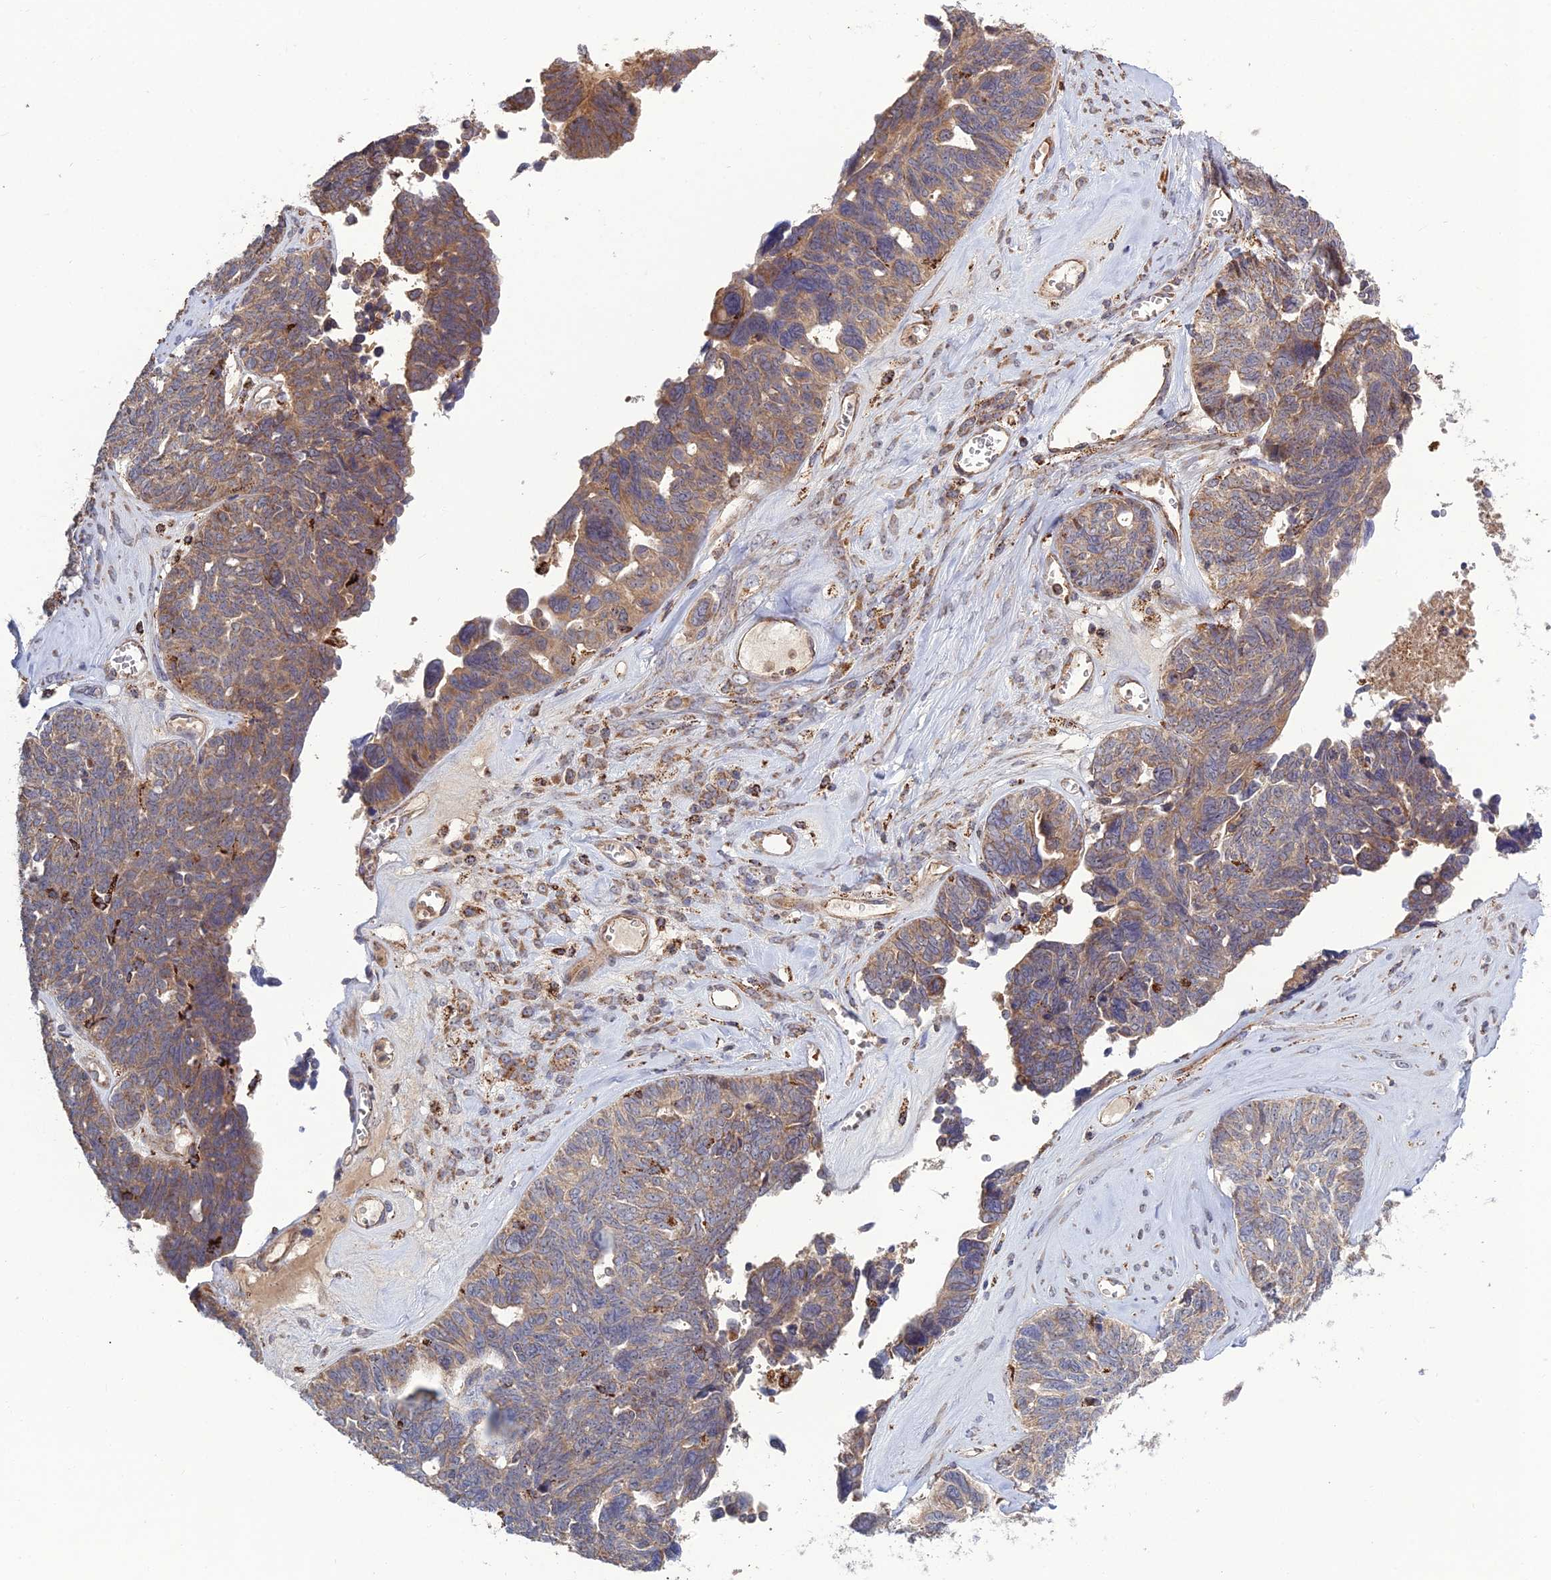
{"staining": {"intensity": "moderate", "quantity": "<25%", "location": "cytoplasmic/membranous"}, "tissue": "ovarian cancer", "cell_type": "Tumor cells", "image_type": "cancer", "snomed": [{"axis": "morphology", "description": "Cystadenocarcinoma, serous, NOS"}, {"axis": "topography", "description": "Ovary"}], "caption": "Ovarian serous cystadenocarcinoma was stained to show a protein in brown. There is low levels of moderate cytoplasmic/membranous staining in approximately <25% of tumor cells.", "gene": "RIC8B", "patient": {"sex": "female", "age": 79}}